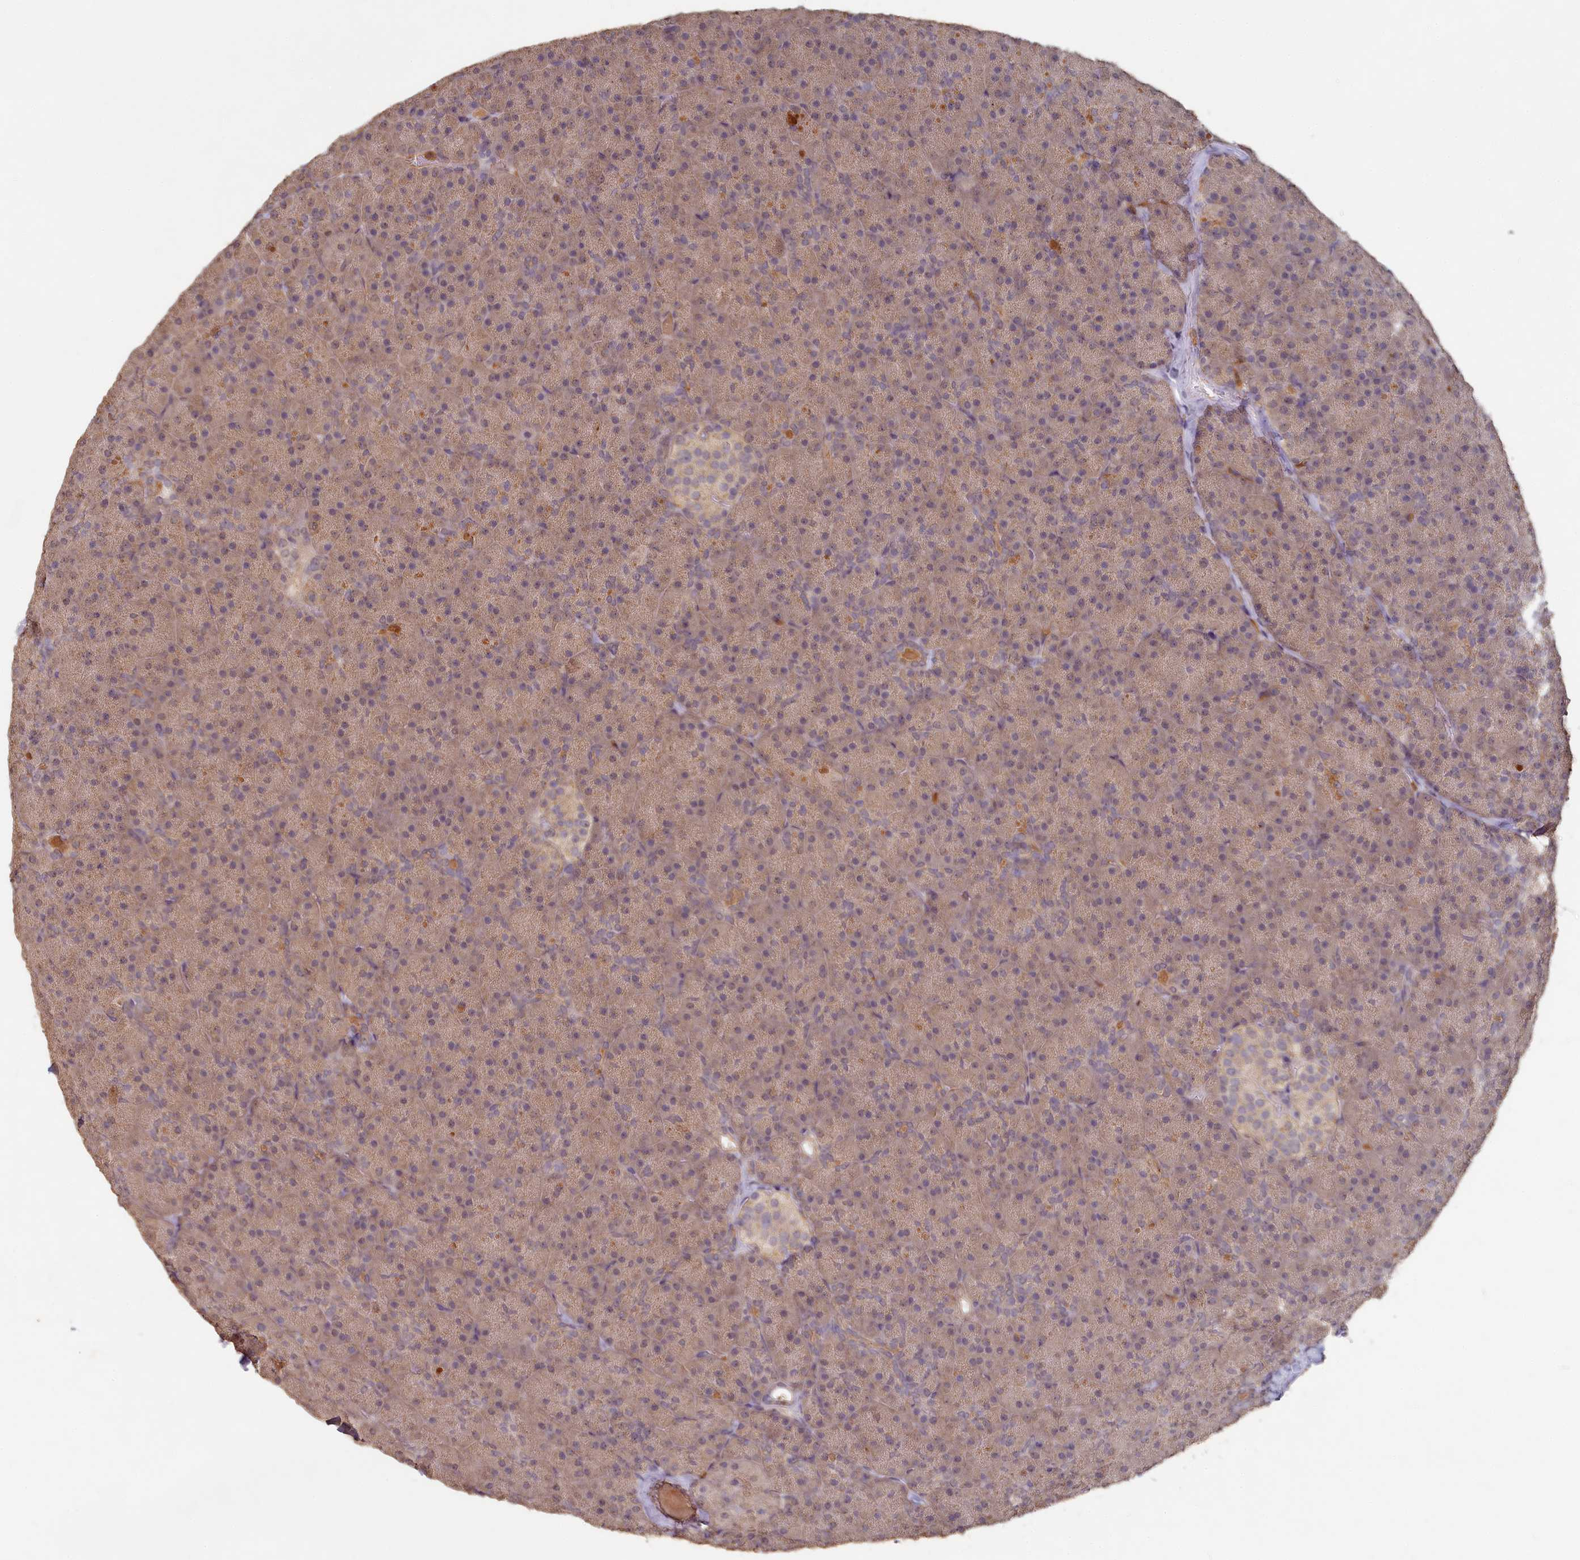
{"staining": {"intensity": "weak", "quantity": ">75%", "location": "cytoplasmic/membranous"}, "tissue": "pancreas", "cell_type": "Exocrine glandular cells", "image_type": "normal", "snomed": [{"axis": "morphology", "description": "Normal tissue, NOS"}, {"axis": "topography", "description": "Pancreas"}], "caption": "High-magnification brightfield microscopy of normal pancreas stained with DAB (3,3'-diaminobenzidine) (brown) and counterstained with hematoxylin (blue). exocrine glandular cells exhibit weak cytoplasmic/membranous positivity is identified in approximately>75% of cells. The staining is performed using DAB (3,3'-diaminobenzidine) brown chromogen to label protein expression. The nuclei are counter-stained blue using hematoxylin.", "gene": "HERC3", "patient": {"sex": "male", "age": 36}}